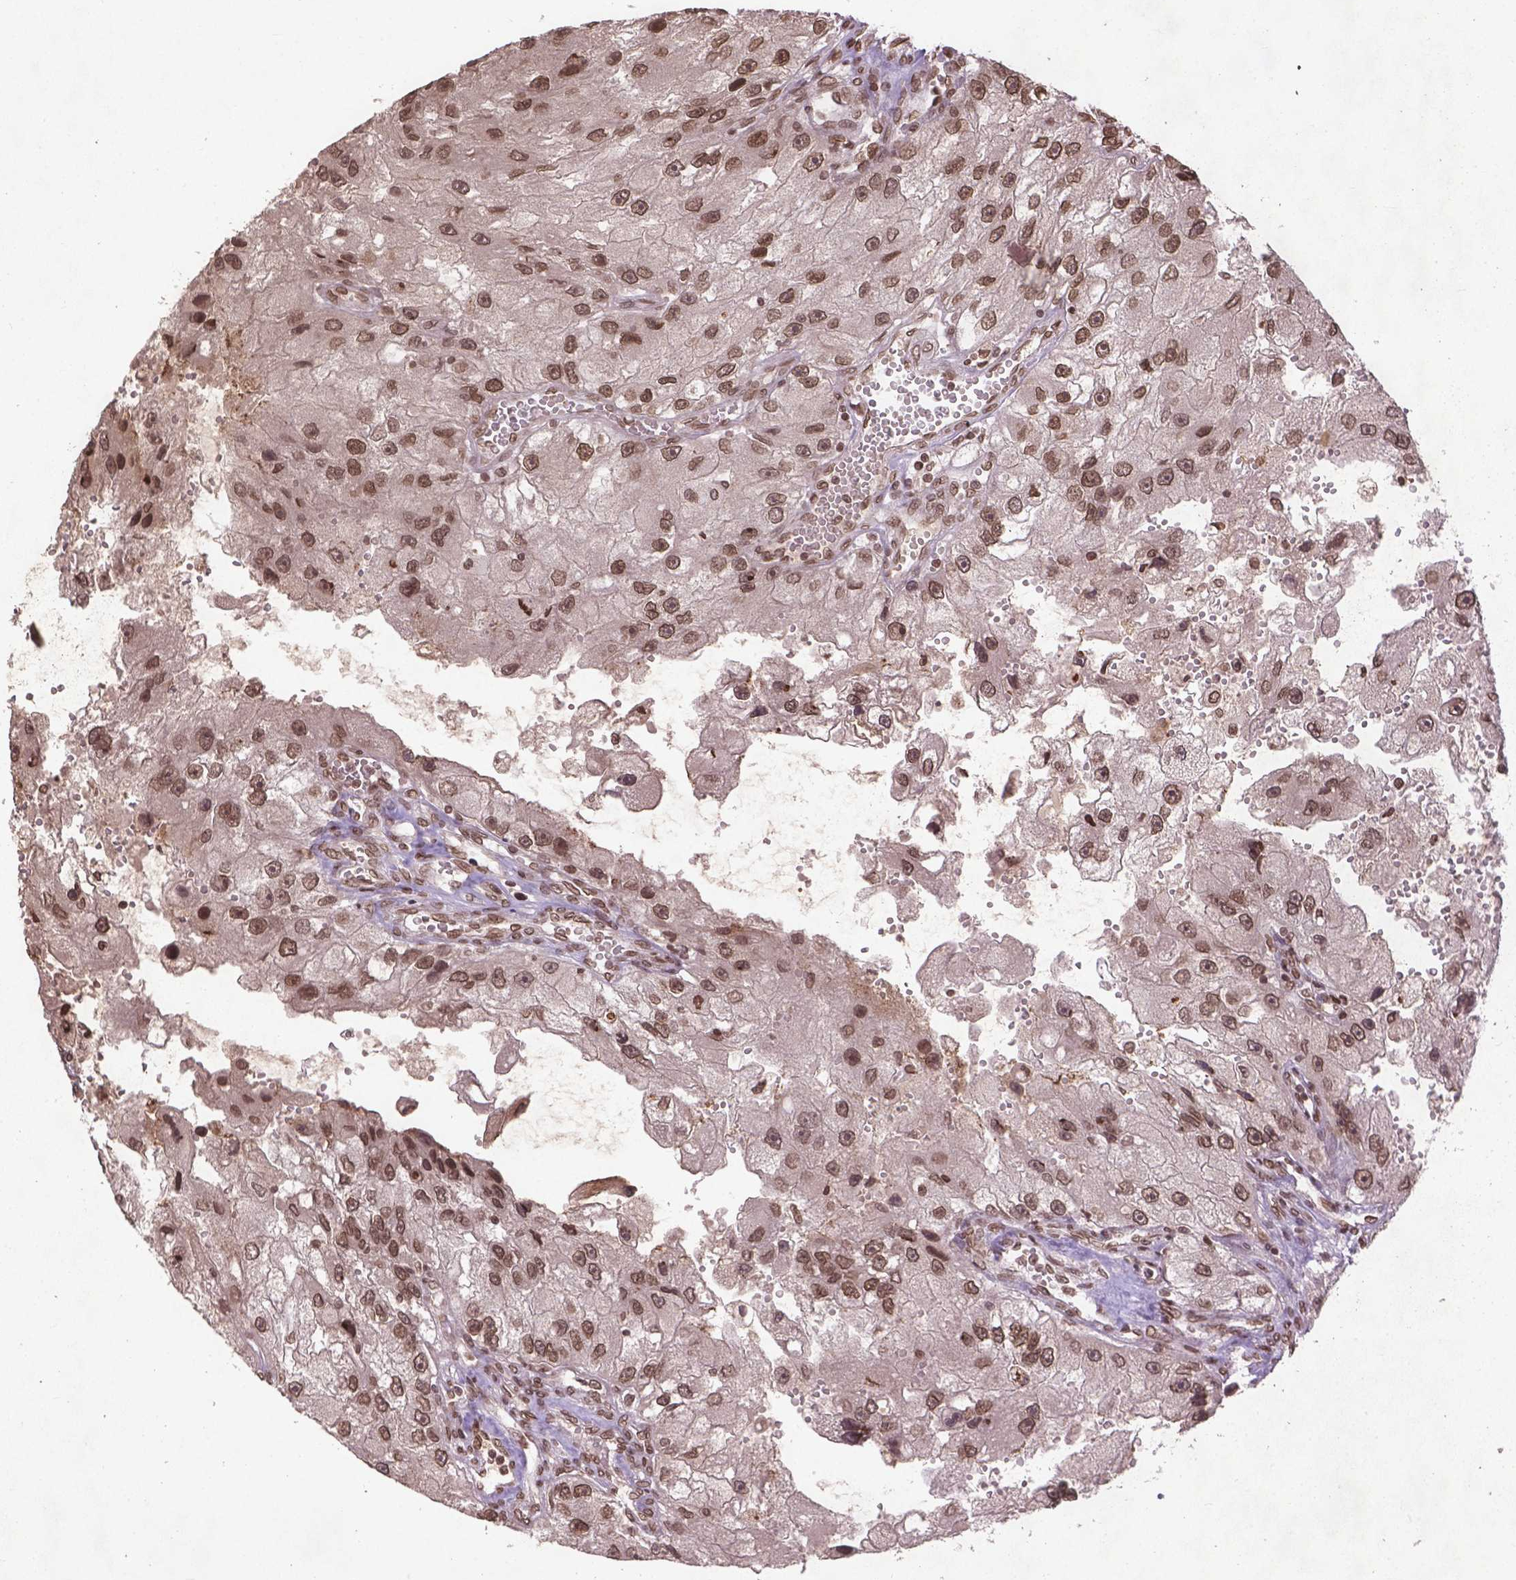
{"staining": {"intensity": "moderate", "quantity": ">75%", "location": "nuclear"}, "tissue": "renal cancer", "cell_type": "Tumor cells", "image_type": "cancer", "snomed": [{"axis": "morphology", "description": "Adenocarcinoma, NOS"}, {"axis": "topography", "description": "Kidney"}], "caption": "The image displays a brown stain indicating the presence of a protein in the nuclear of tumor cells in renal adenocarcinoma. (IHC, brightfield microscopy, high magnification).", "gene": "BANF1", "patient": {"sex": "male", "age": 63}}